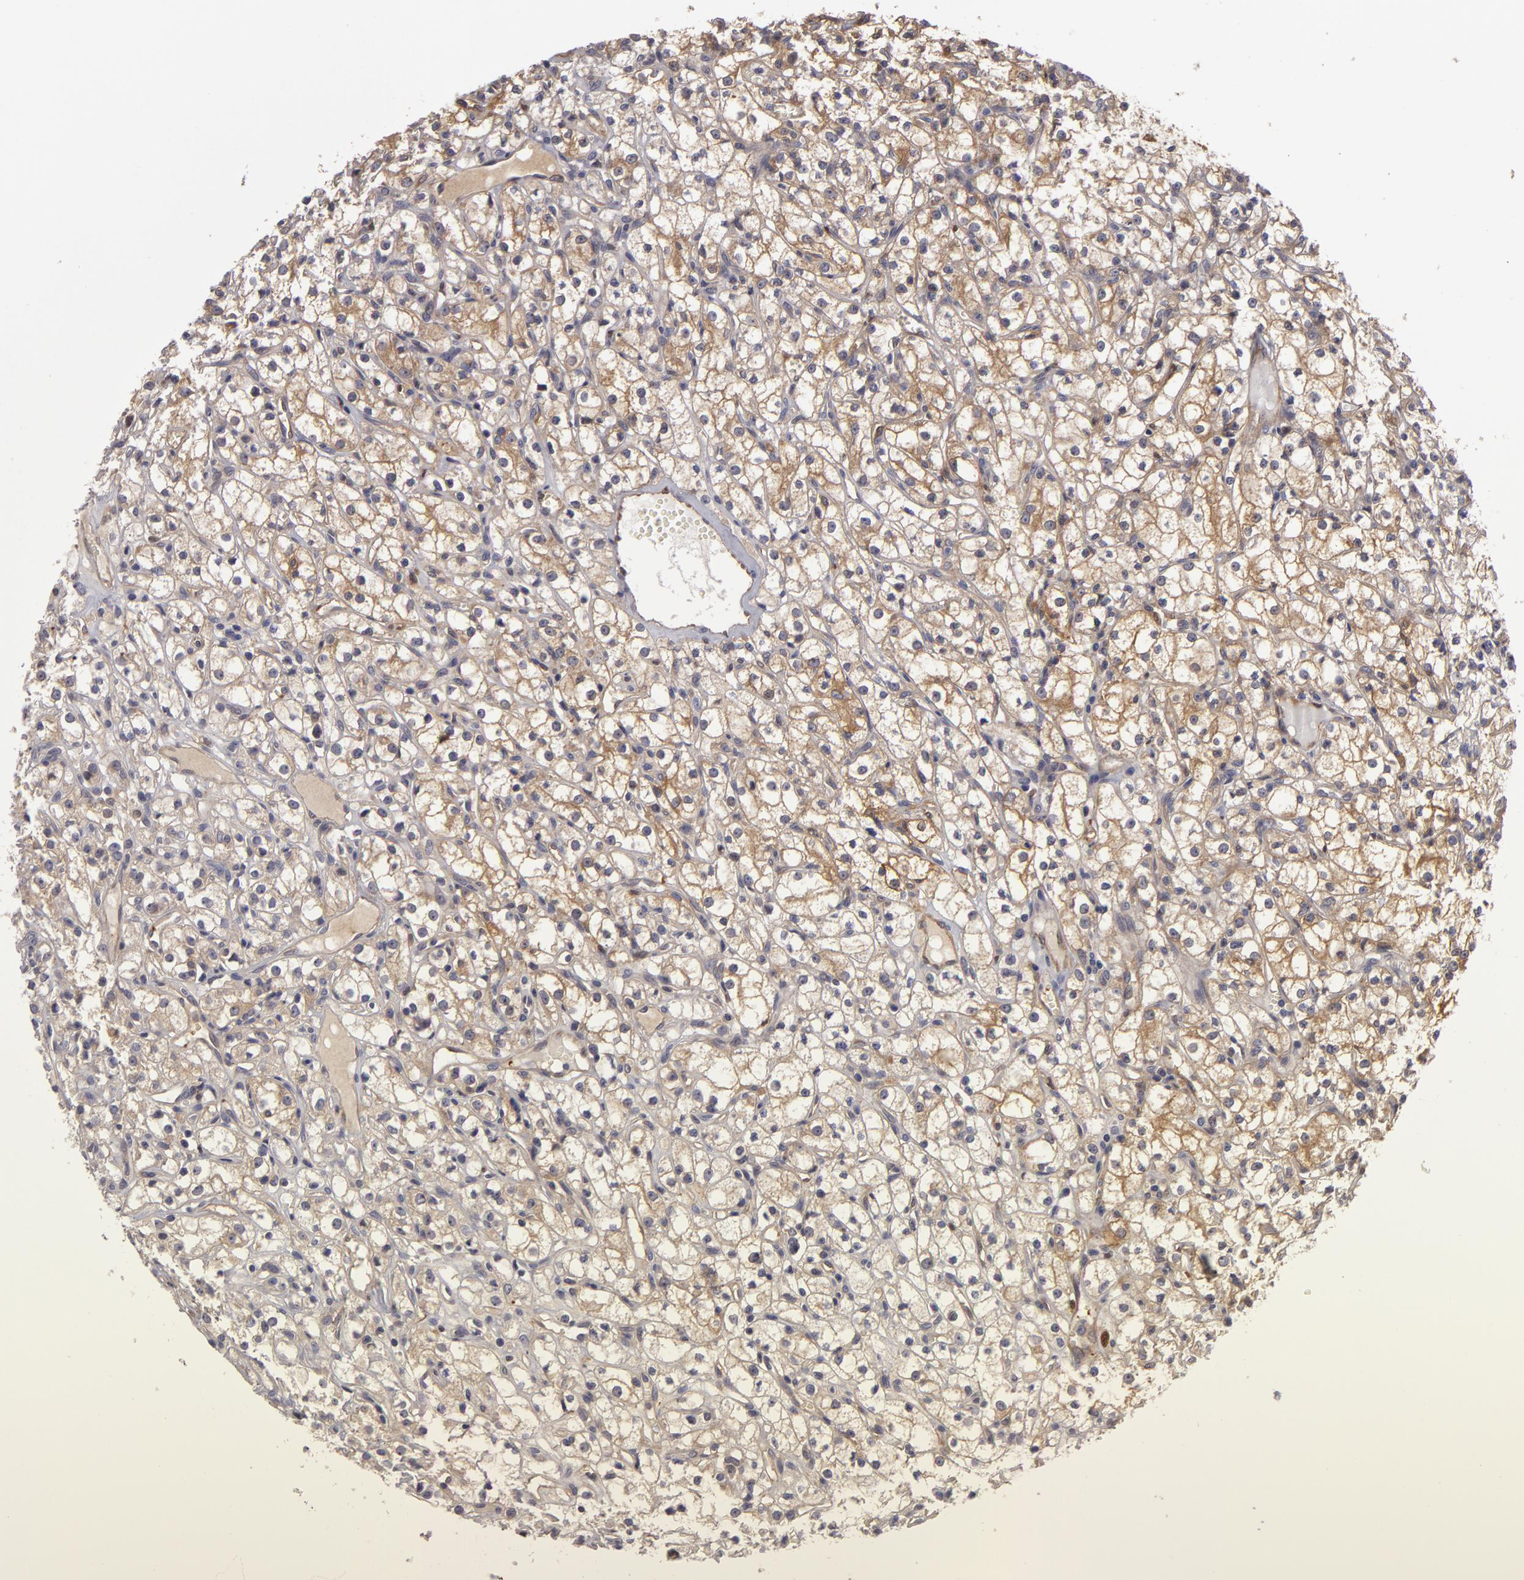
{"staining": {"intensity": "weak", "quantity": "<25%", "location": "cytoplasmic/membranous"}, "tissue": "renal cancer", "cell_type": "Tumor cells", "image_type": "cancer", "snomed": [{"axis": "morphology", "description": "Adenocarcinoma, NOS"}, {"axis": "topography", "description": "Kidney"}], "caption": "An IHC micrograph of adenocarcinoma (renal) is shown. There is no staining in tumor cells of adenocarcinoma (renal).", "gene": "ZNF229", "patient": {"sex": "male", "age": 61}}